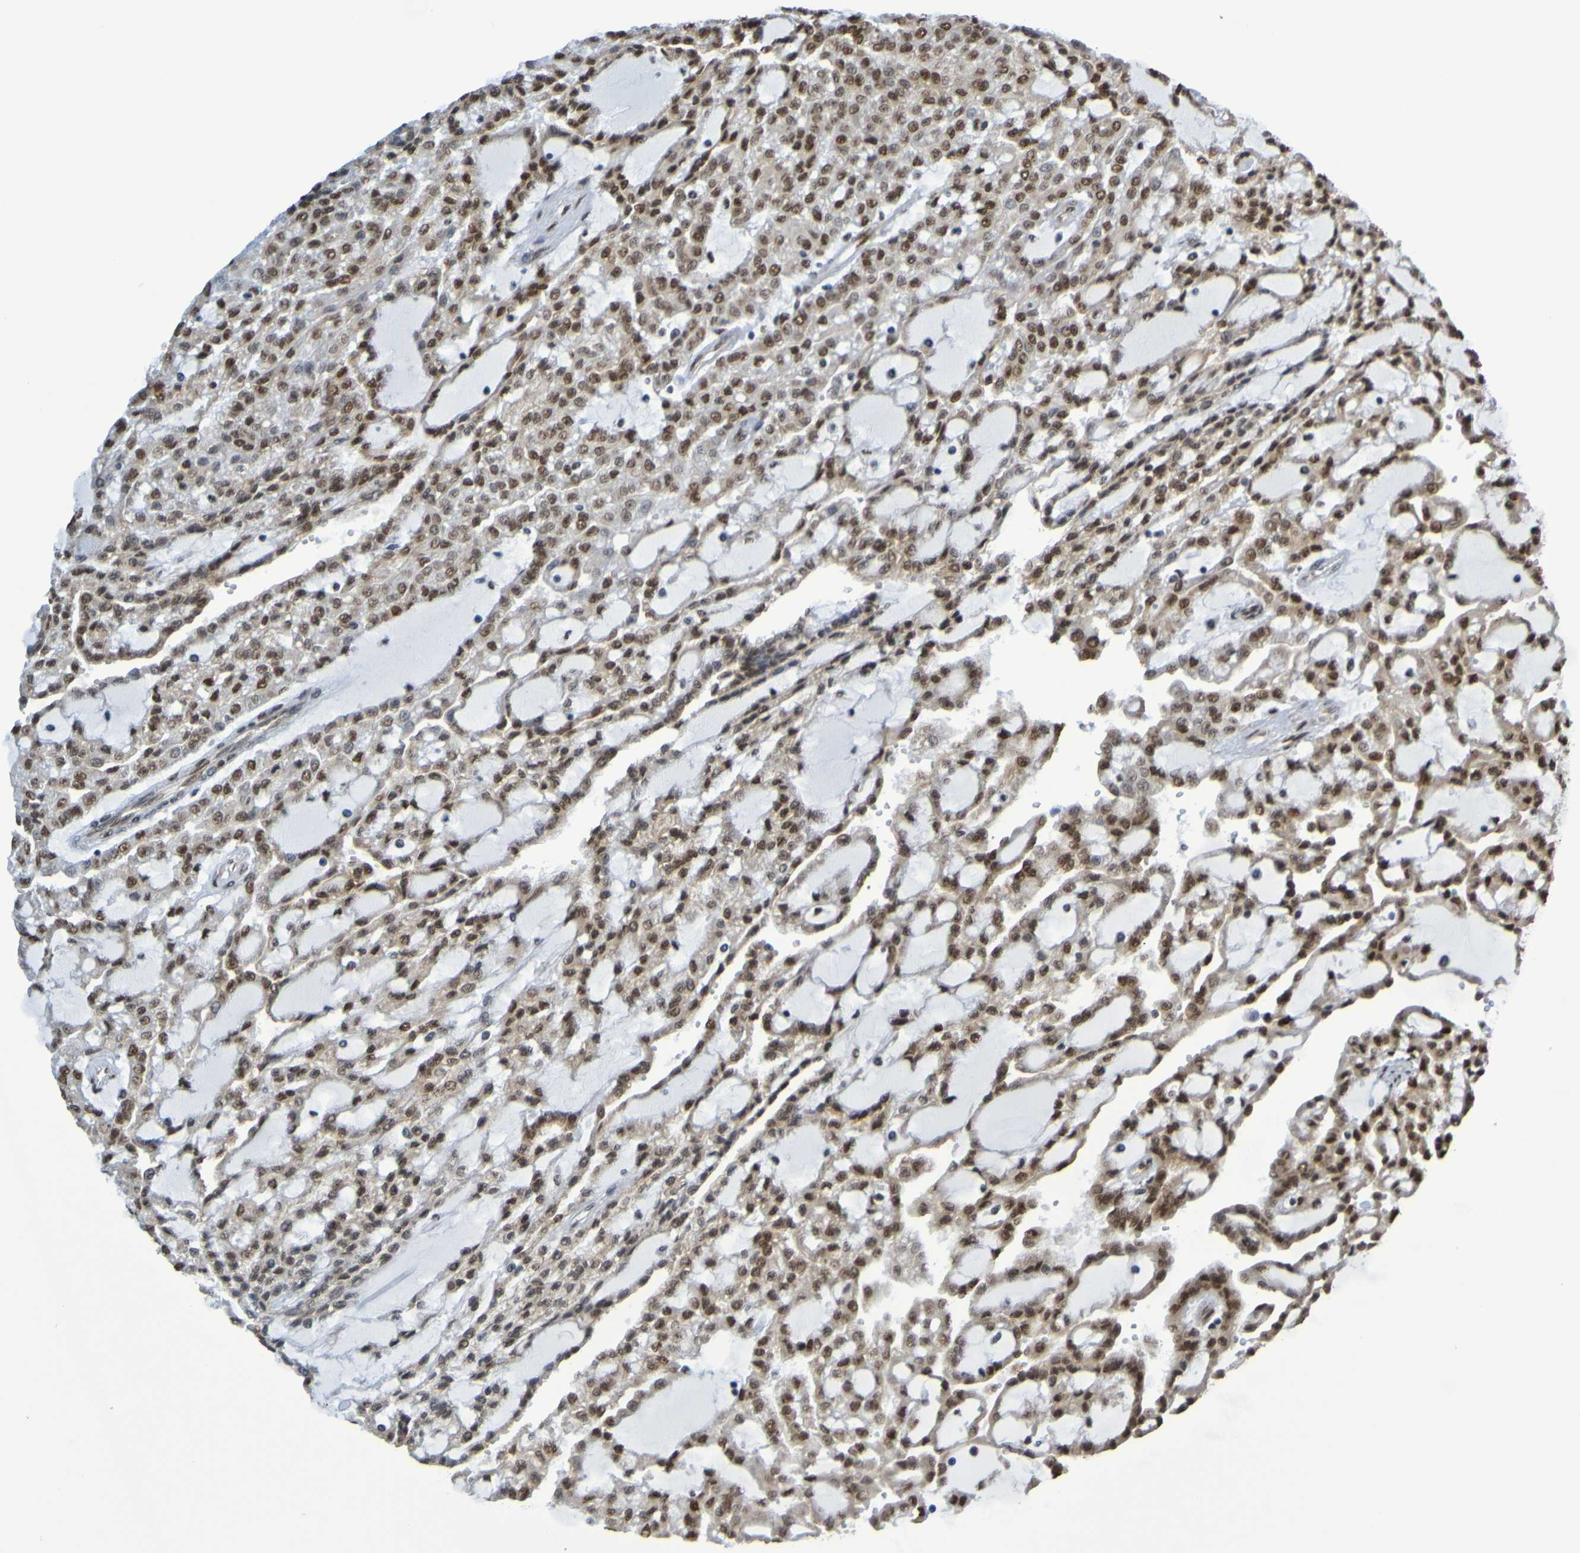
{"staining": {"intensity": "moderate", "quantity": ">75%", "location": "nuclear"}, "tissue": "renal cancer", "cell_type": "Tumor cells", "image_type": "cancer", "snomed": [{"axis": "morphology", "description": "Adenocarcinoma, NOS"}, {"axis": "topography", "description": "Kidney"}], "caption": "Human renal cancer stained with a brown dye displays moderate nuclear positive expression in approximately >75% of tumor cells.", "gene": "HDAC2", "patient": {"sex": "male", "age": 63}}